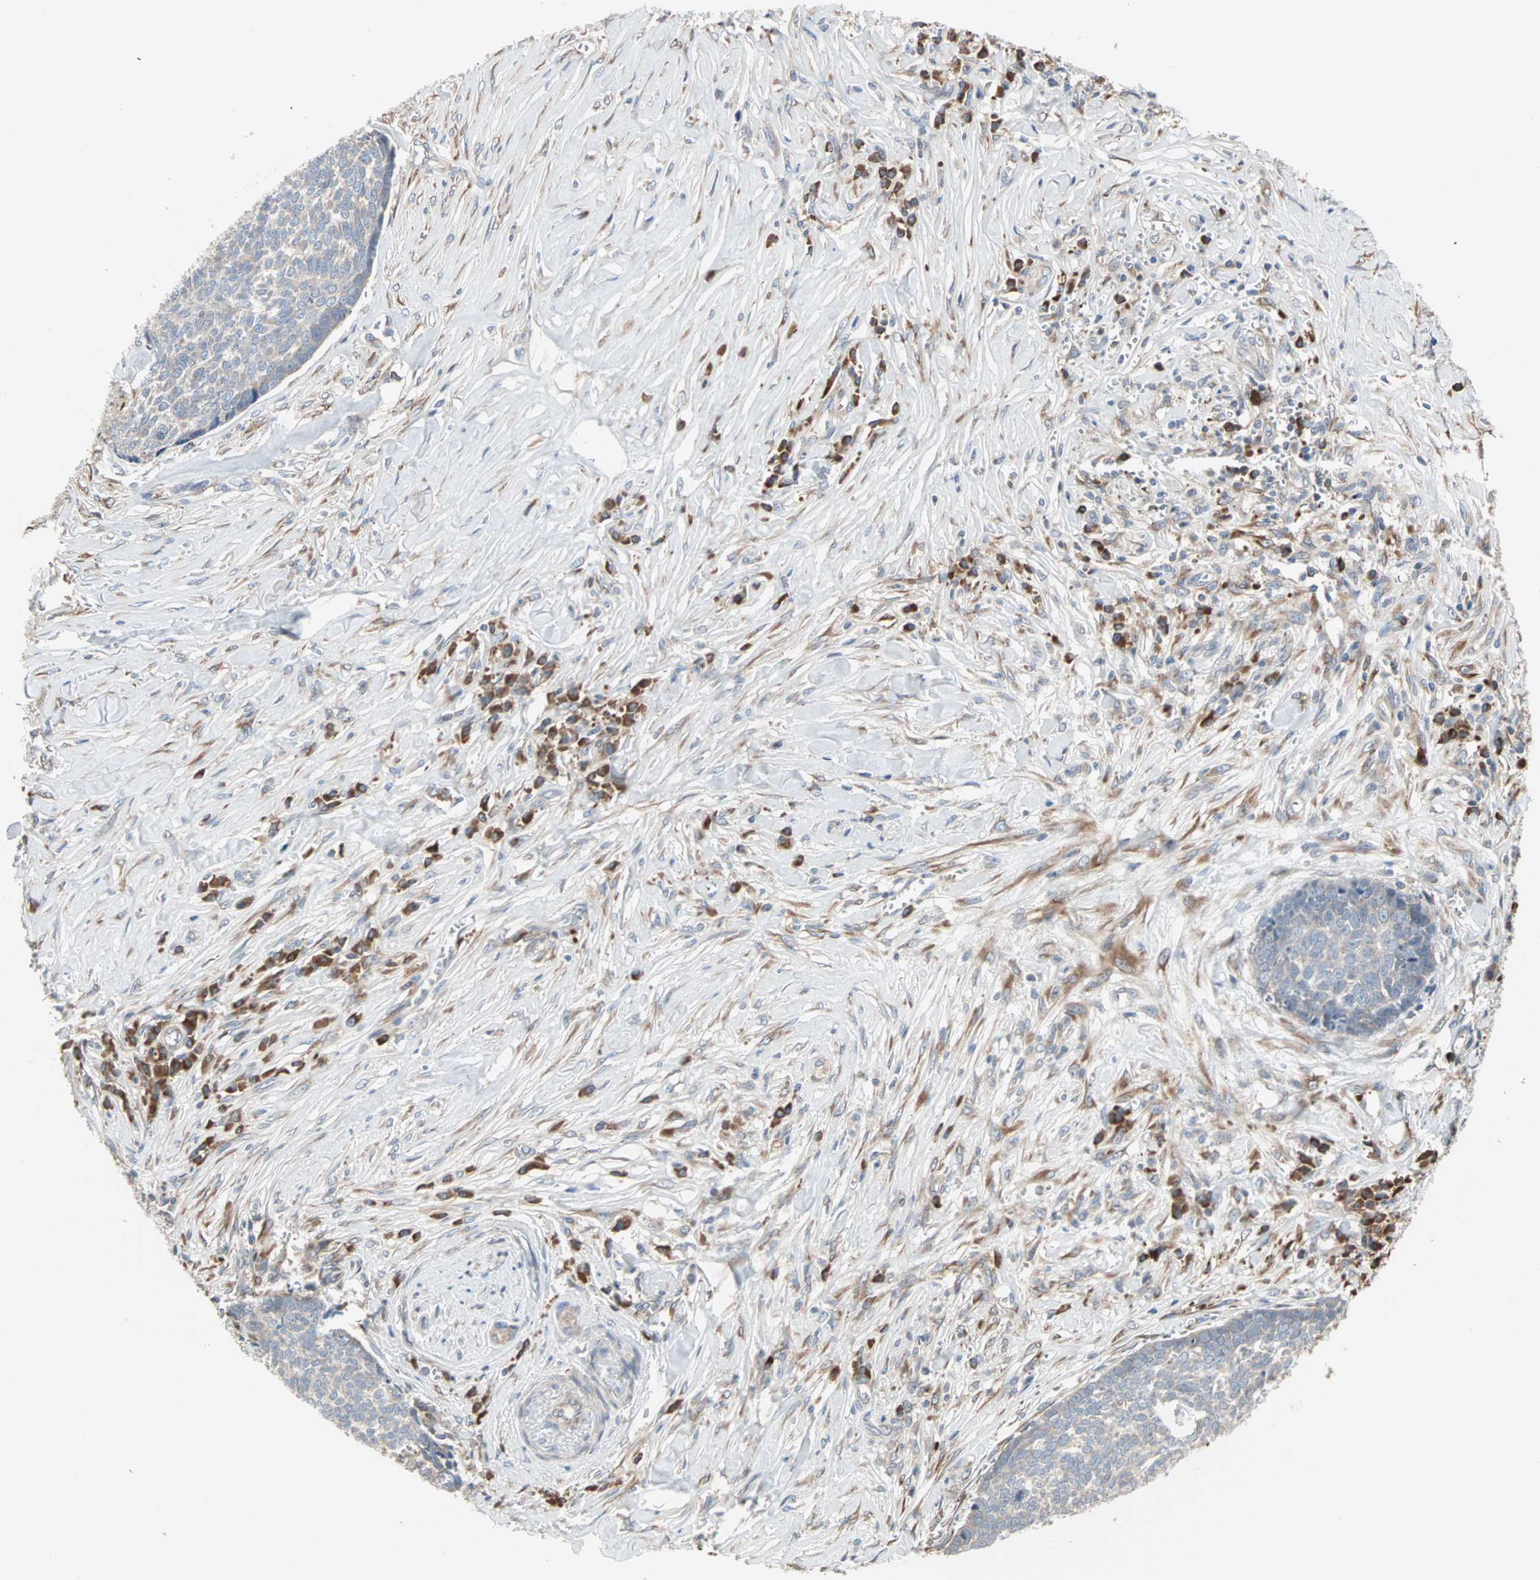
{"staining": {"intensity": "negative", "quantity": "none", "location": "none"}, "tissue": "skin cancer", "cell_type": "Tumor cells", "image_type": "cancer", "snomed": [{"axis": "morphology", "description": "Basal cell carcinoma"}, {"axis": "topography", "description": "Skin"}], "caption": "This is a micrograph of immunohistochemistry staining of skin basal cell carcinoma, which shows no positivity in tumor cells.", "gene": "SAR1A", "patient": {"sex": "male", "age": 84}}